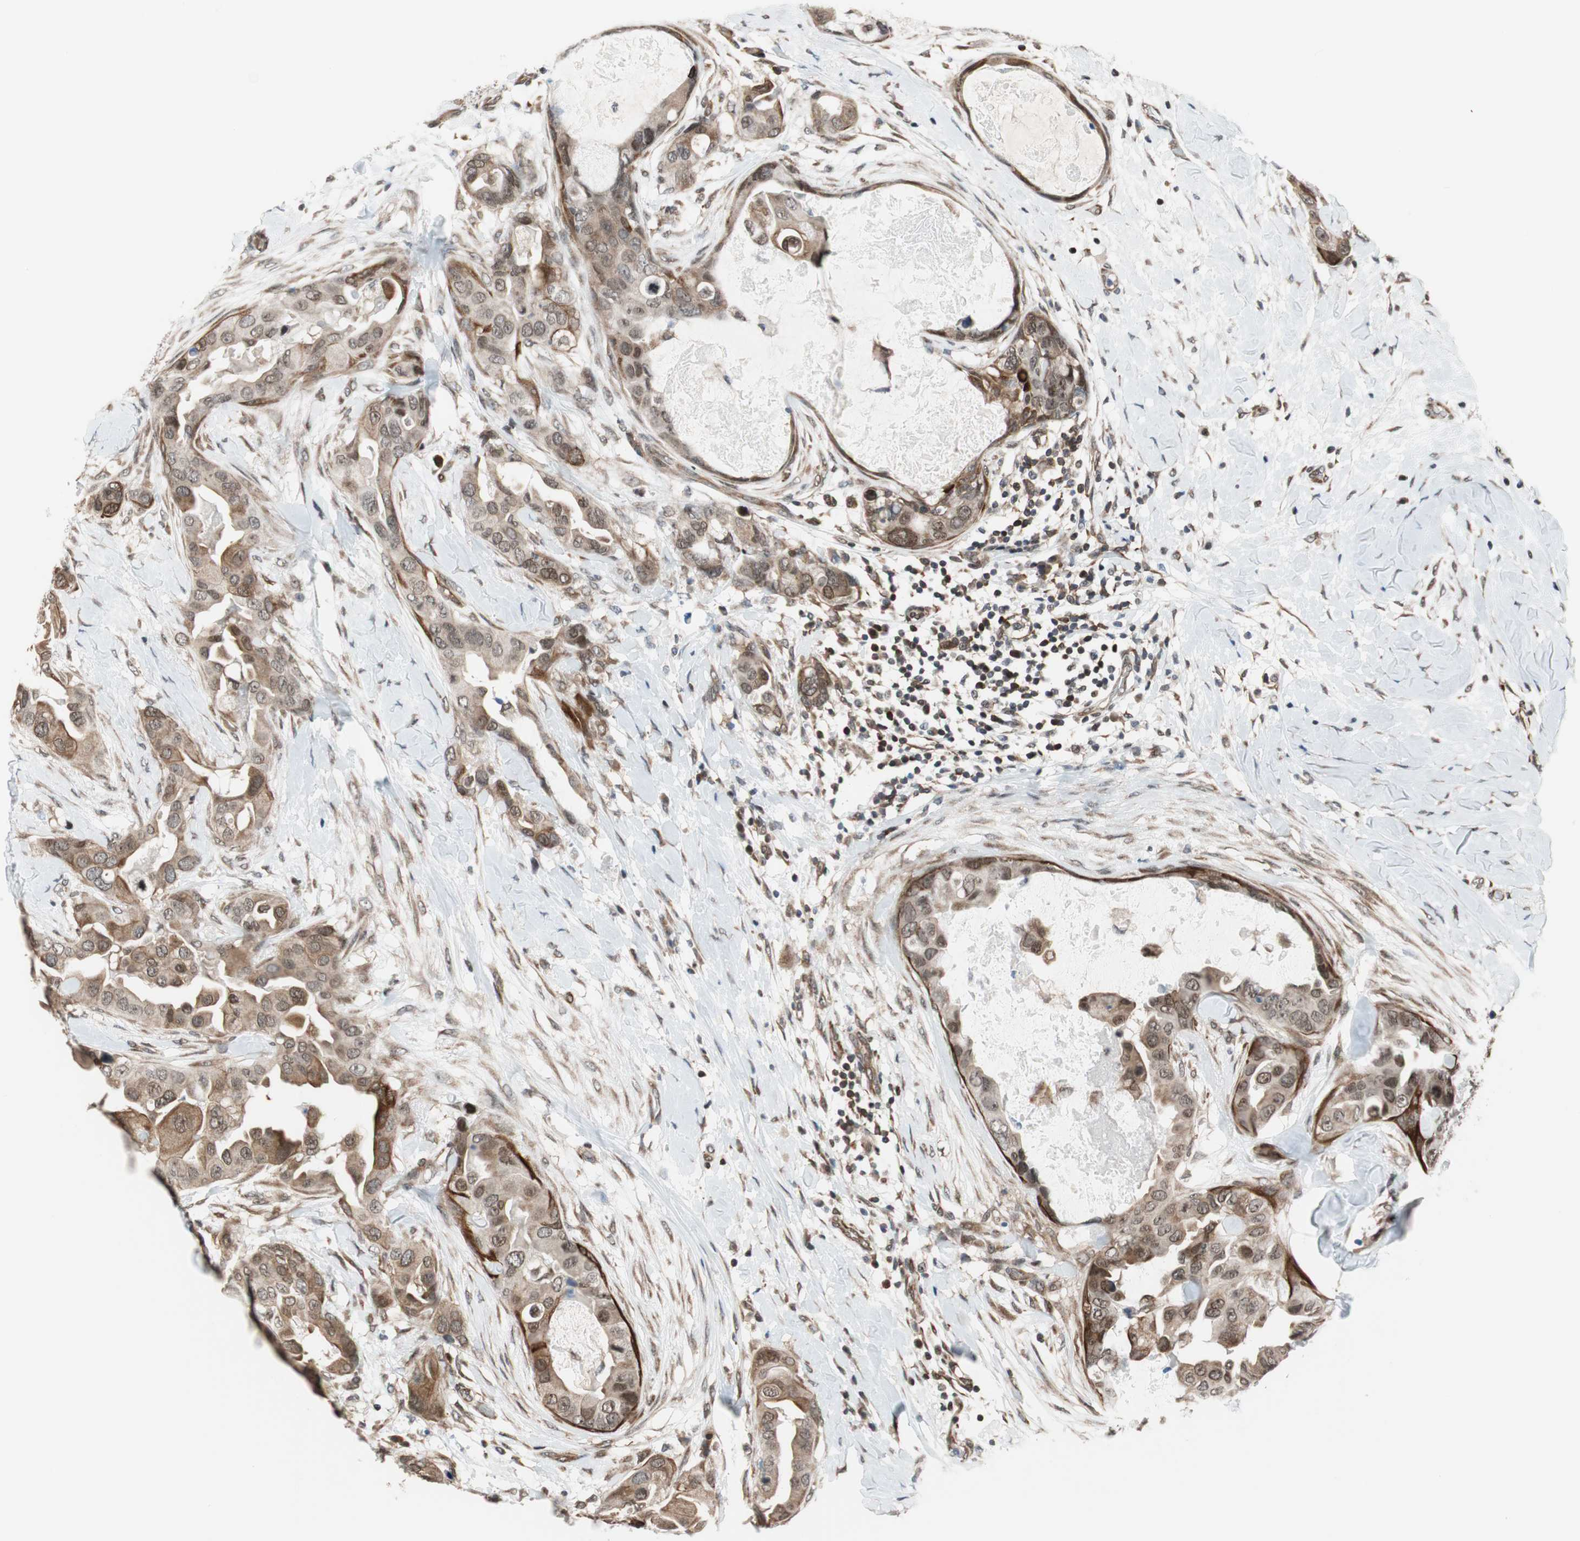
{"staining": {"intensity": "moderate", "quantity": "25%-75%", "location": "cytoplasmic/membranous"}, "tissue": "breast cancer", "cell_type": "Tumor cells", "image_type": "cancer", "snomed": [{"axis": "morphology", "description": "Duct carcinoma"}, {"axis": "topography", "description": "Breast"}], "caption": "Immunohistochemical staining of breast cancer (intraductal carcinoma) shows moderate cytoplasmic/membranous protein positivity in approximately 25%-75% of tumor cells. Using DAB (brown) and hematoxylin (blue) stains, captured at high magnification using brightfield microscopy.", "gene": "ZNF512B", "patient": {"sex": "female", "age": 40}}